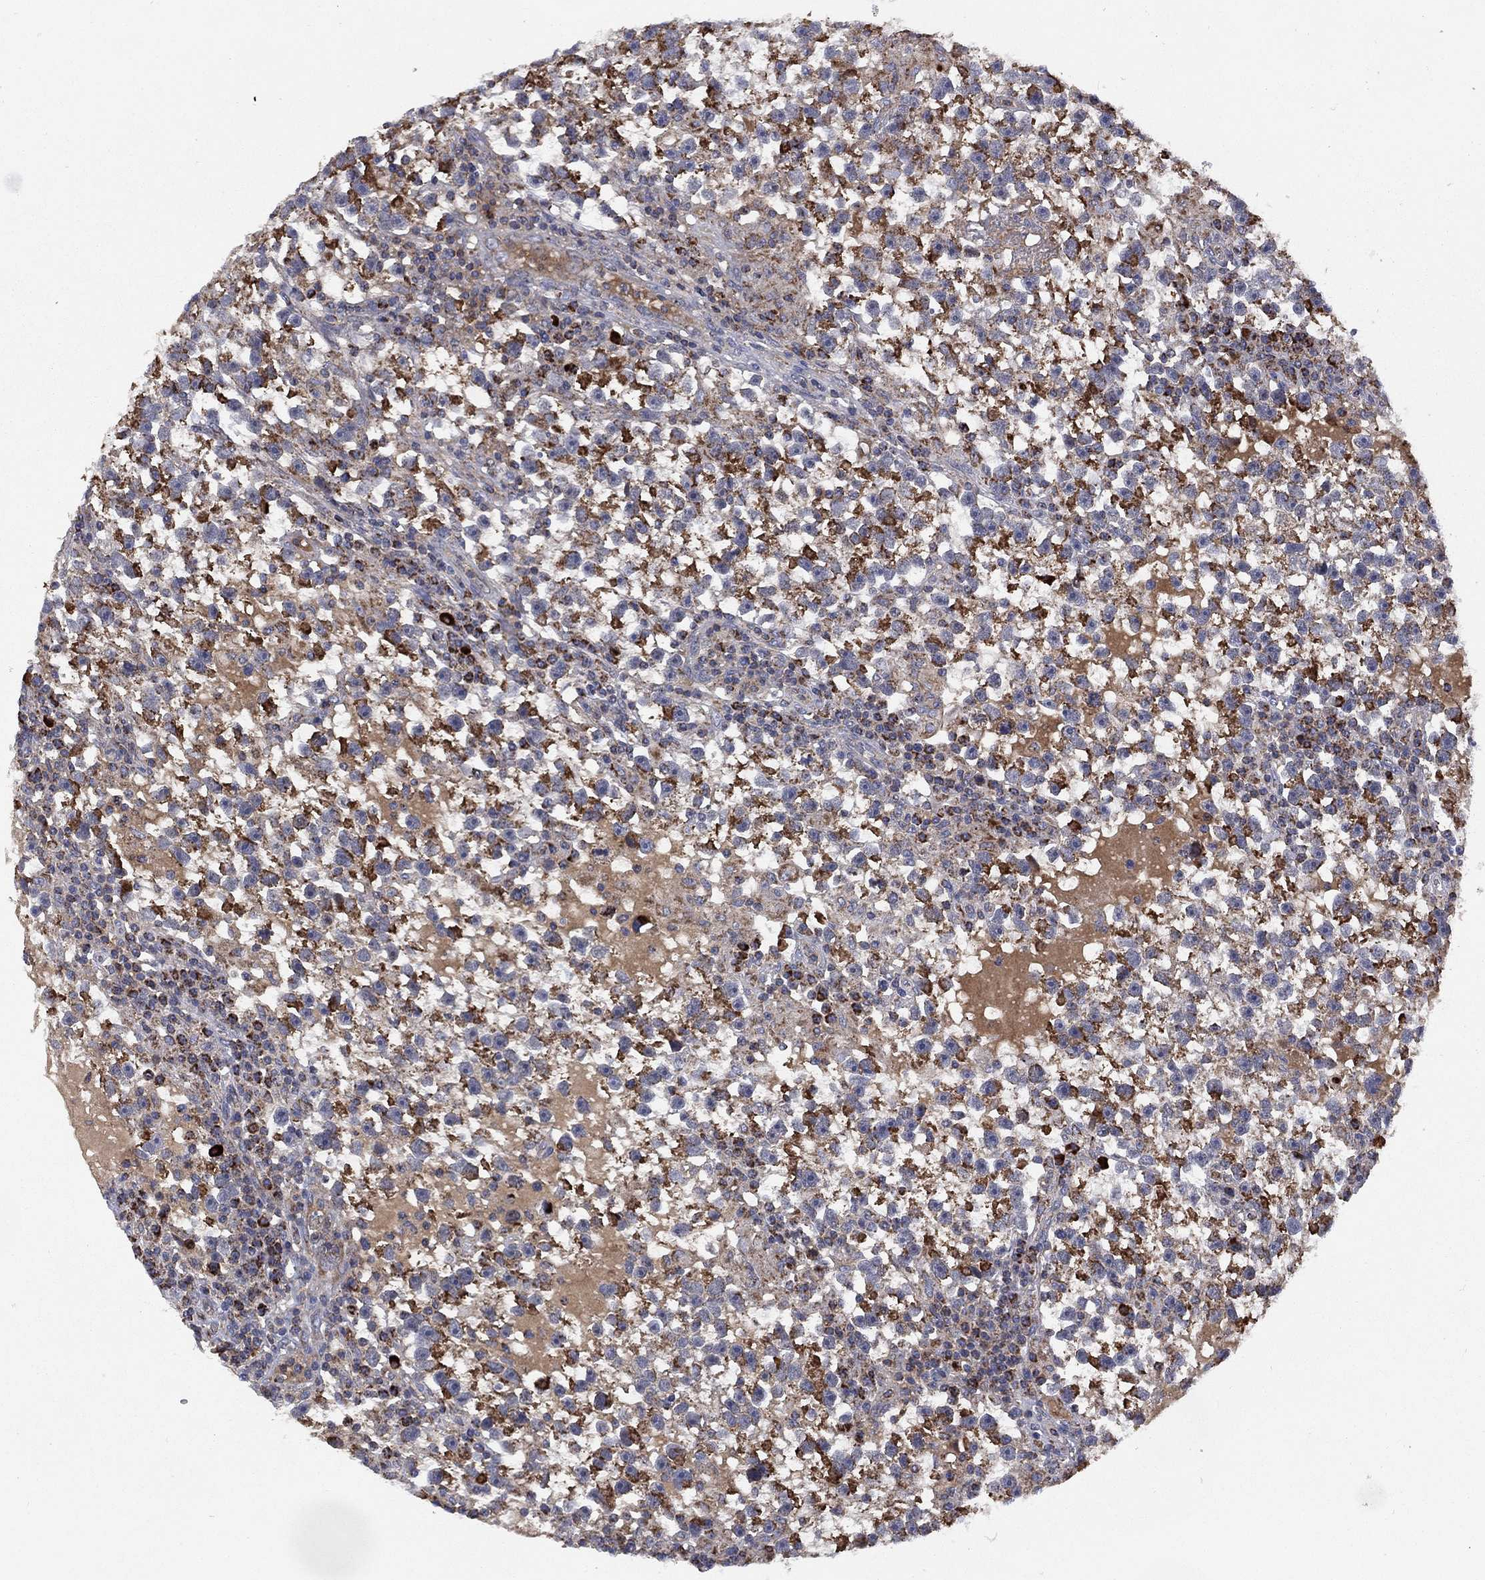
{"staining": {"intensity": "strong", "quantity": "25%-75%", "location": "cytoplasmic/membranous"}, "tissue": "testis cancer", "cell_type": "Tumor cells", "image_type": "cancer", "snomed": [{"axis": "morphology", "description": "Seminoma, NOS"}, {"axis": "topography", "description": "Testis"}], "caption": "The image shows staining of seminoma (testis), revealing strong cytoplasmic/membranous protein expression (brown color) within tumor cells.", "gene": "PPP2R5A", "patient": {"sex": "male", "age": 47}}